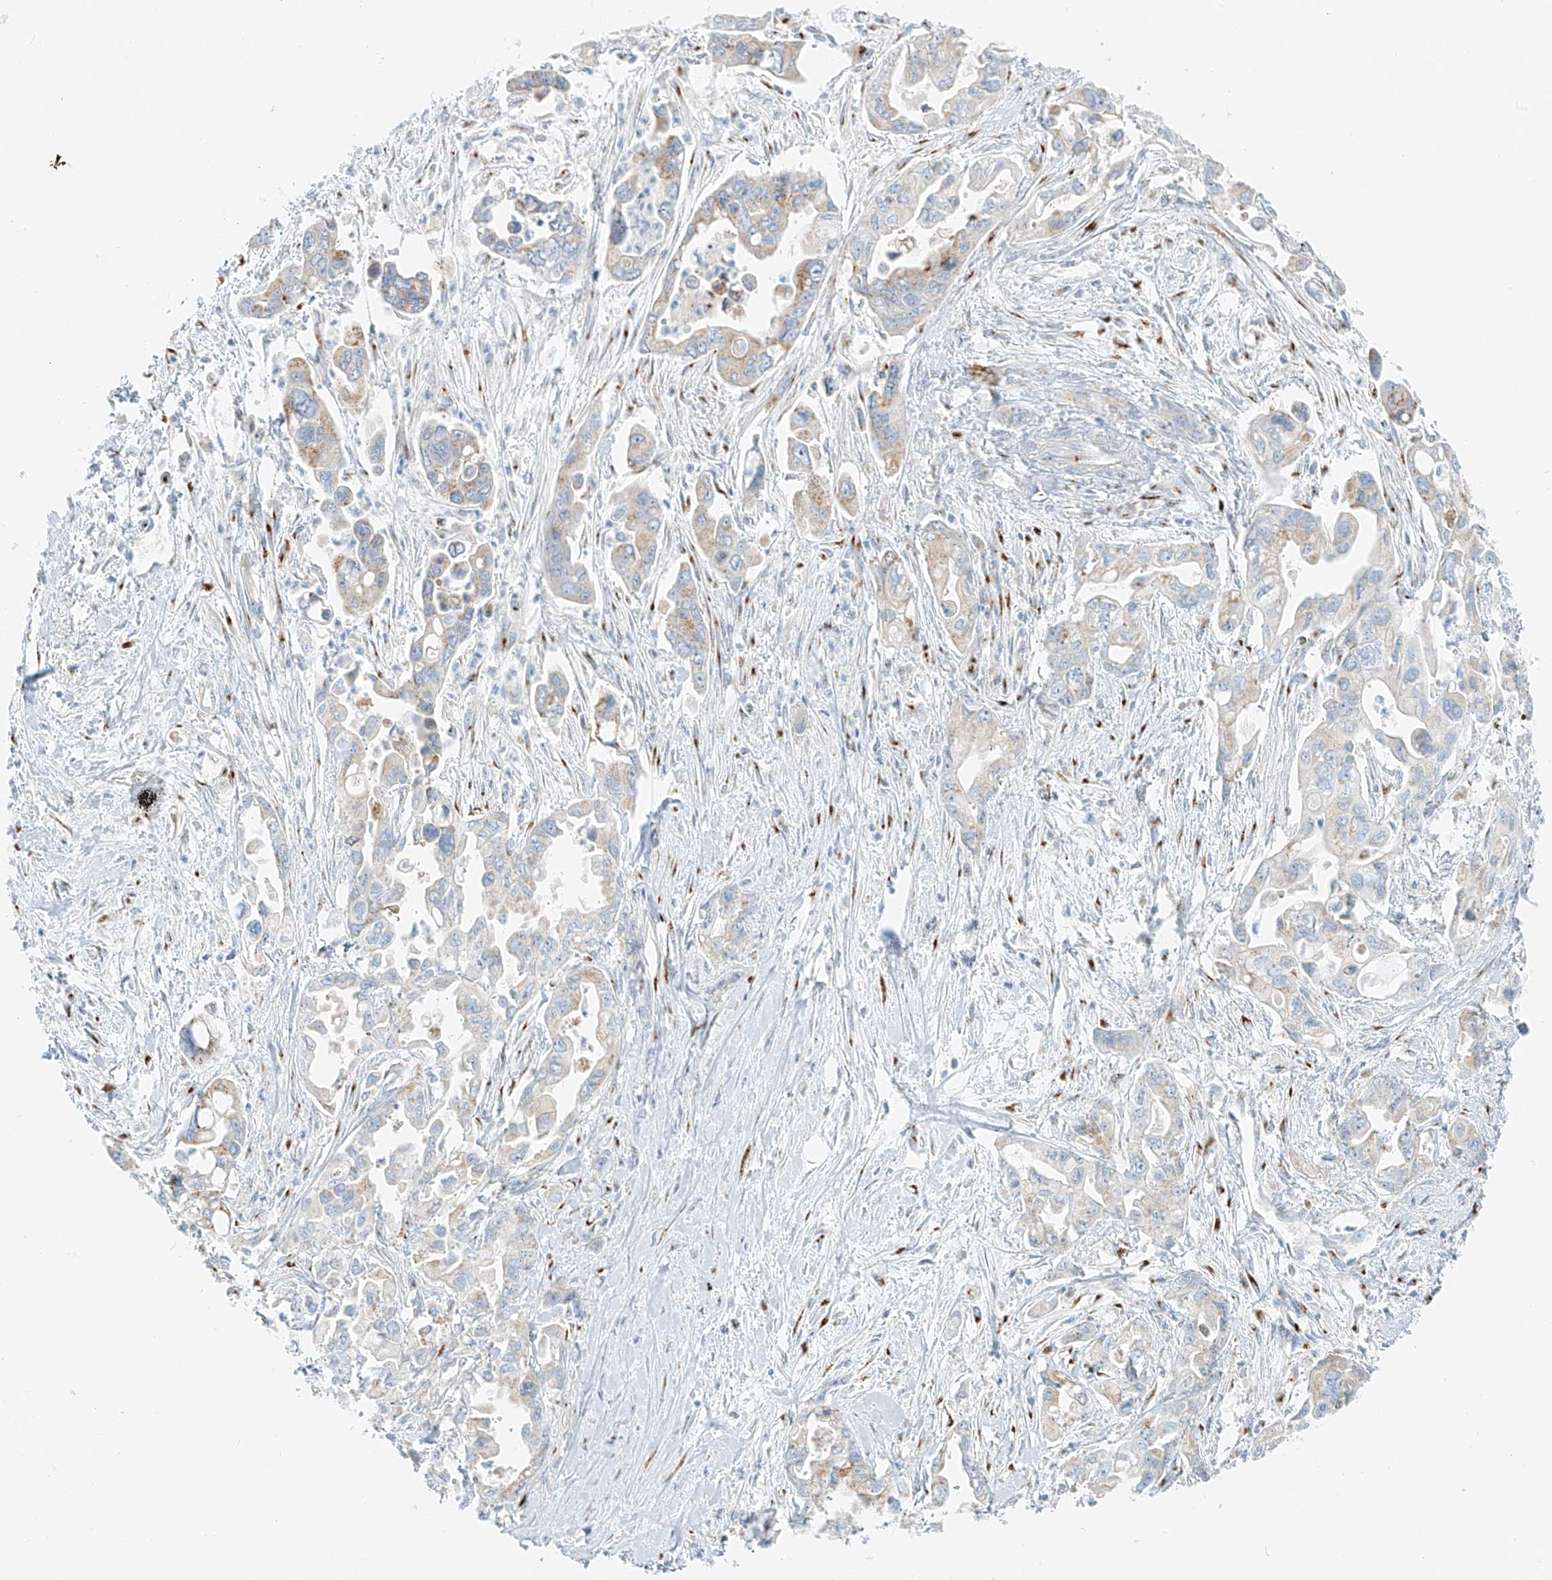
{"staining": {"intensity": "moderate", "quantity": "25%-75%", "location": "cytoplasmic/membranous"}, "tissue": "pancreatic cancer", "cell_type": "Tumor cells", "image_type": "cancer", "snomed": [{"axis": "morphology", "description": "Adenocarcinoma, NOS"}, {"axis": "topography", "description": "Pancreas"}], "caption": "Immunohistochemical staining of human pancreatic adenocarcinoma exhibits medium levels of moderate cytoplasmic/membranous staining in about 25%-75% of tumor cells.", "gene": "TMEM87B", "patient": {"sex": "male", "age": 70}}